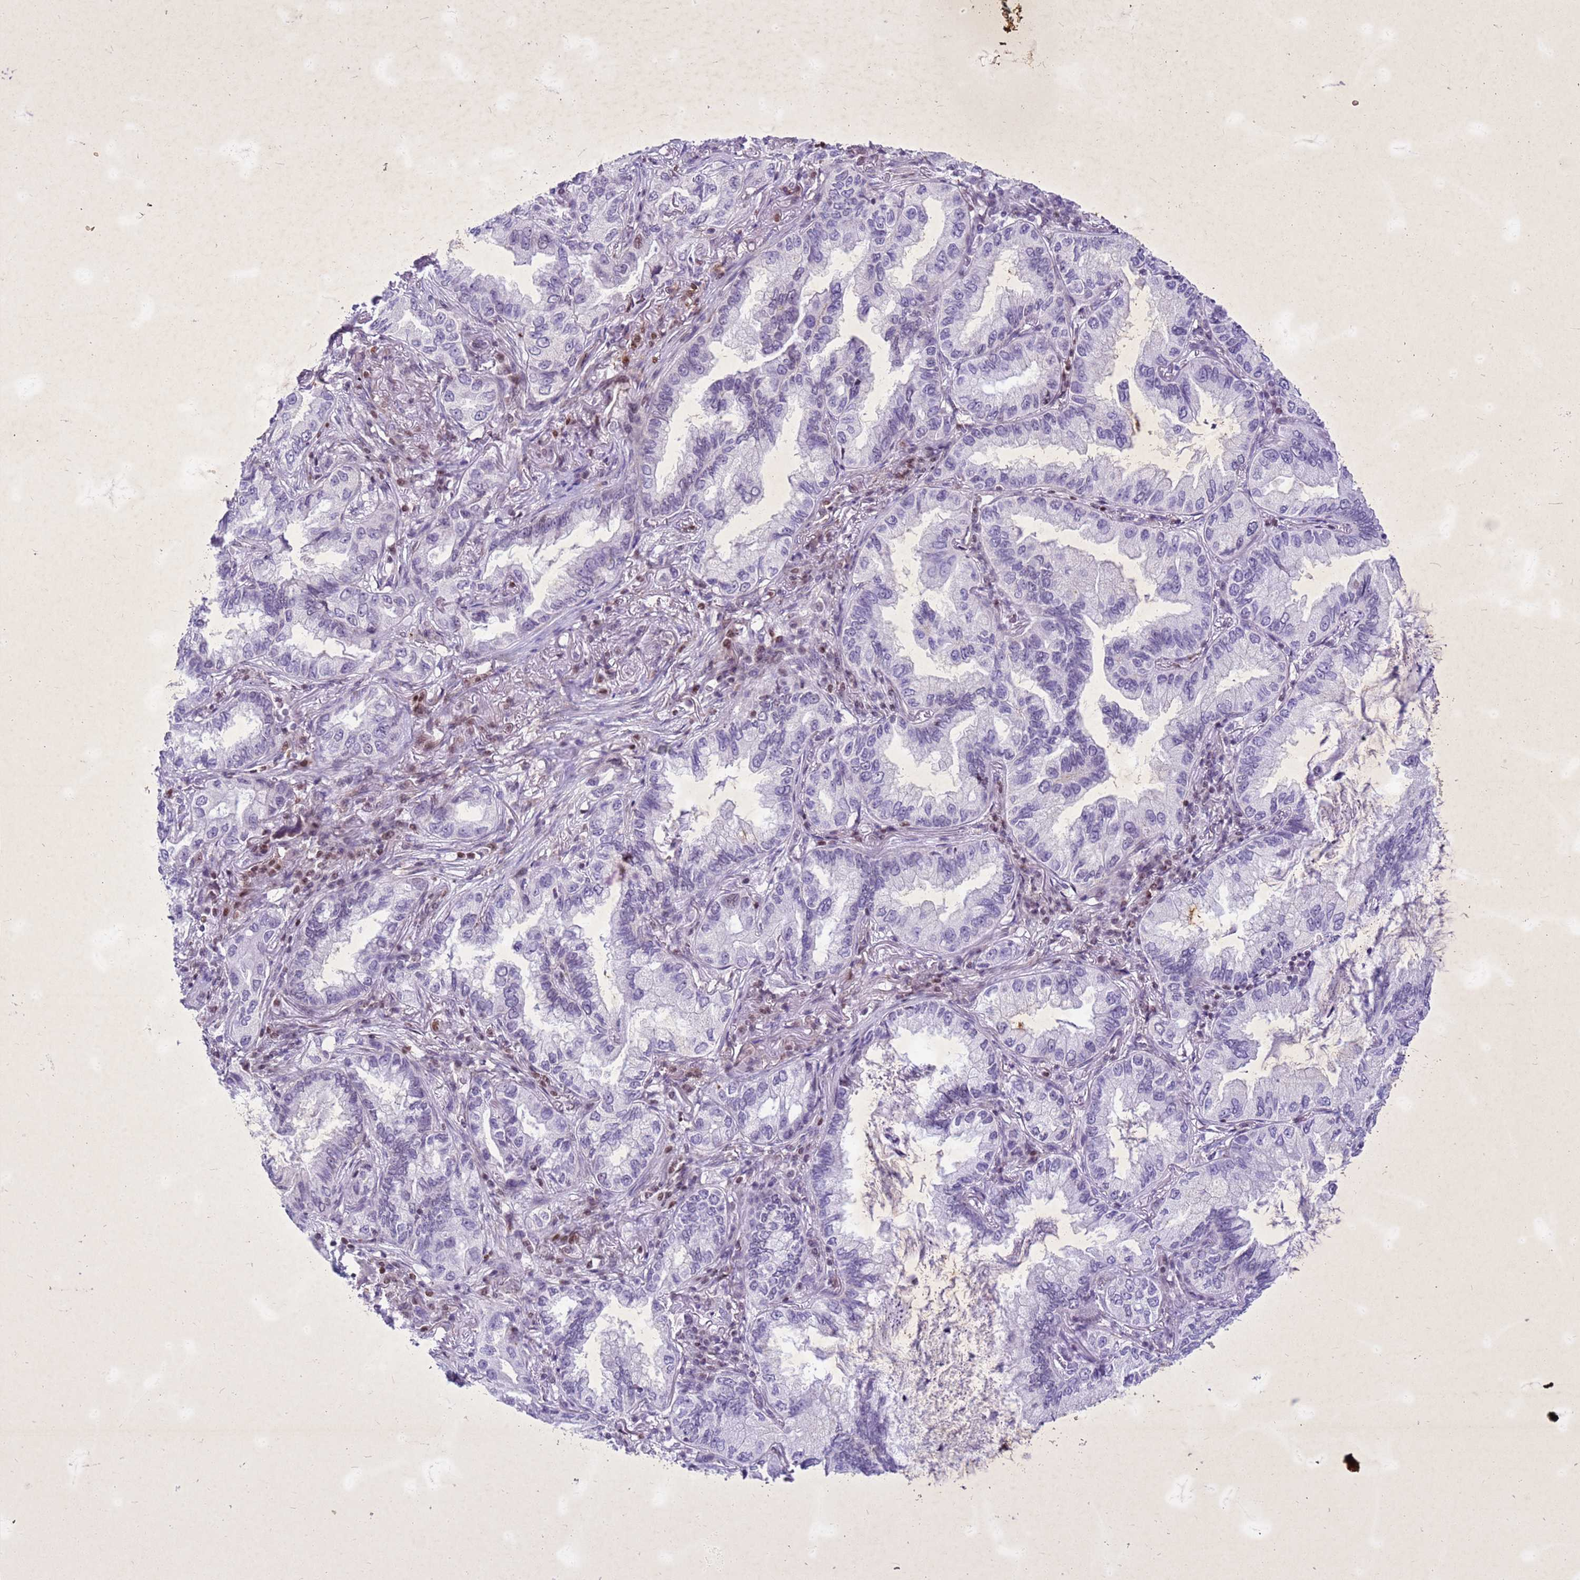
{"staining": {"intensity": "moderate", "quantity": "<25%", "location": "nuclear"}, "tissue": "lung cancer", "cell_type": "Tumor cells", "image_type": "cancer", "snomed": [{"axis": "morphology", "description": "Adenocarcinoma, NOS"}, {"axis": "topography", "description": "Lung"}], "caption": "A brown stain shows moderate nuclear expression of a protein in human adenocarcinoma (lung) tumor cells.", "gene": "COPS9", "patient": {"sex": "female", "age": 69}}